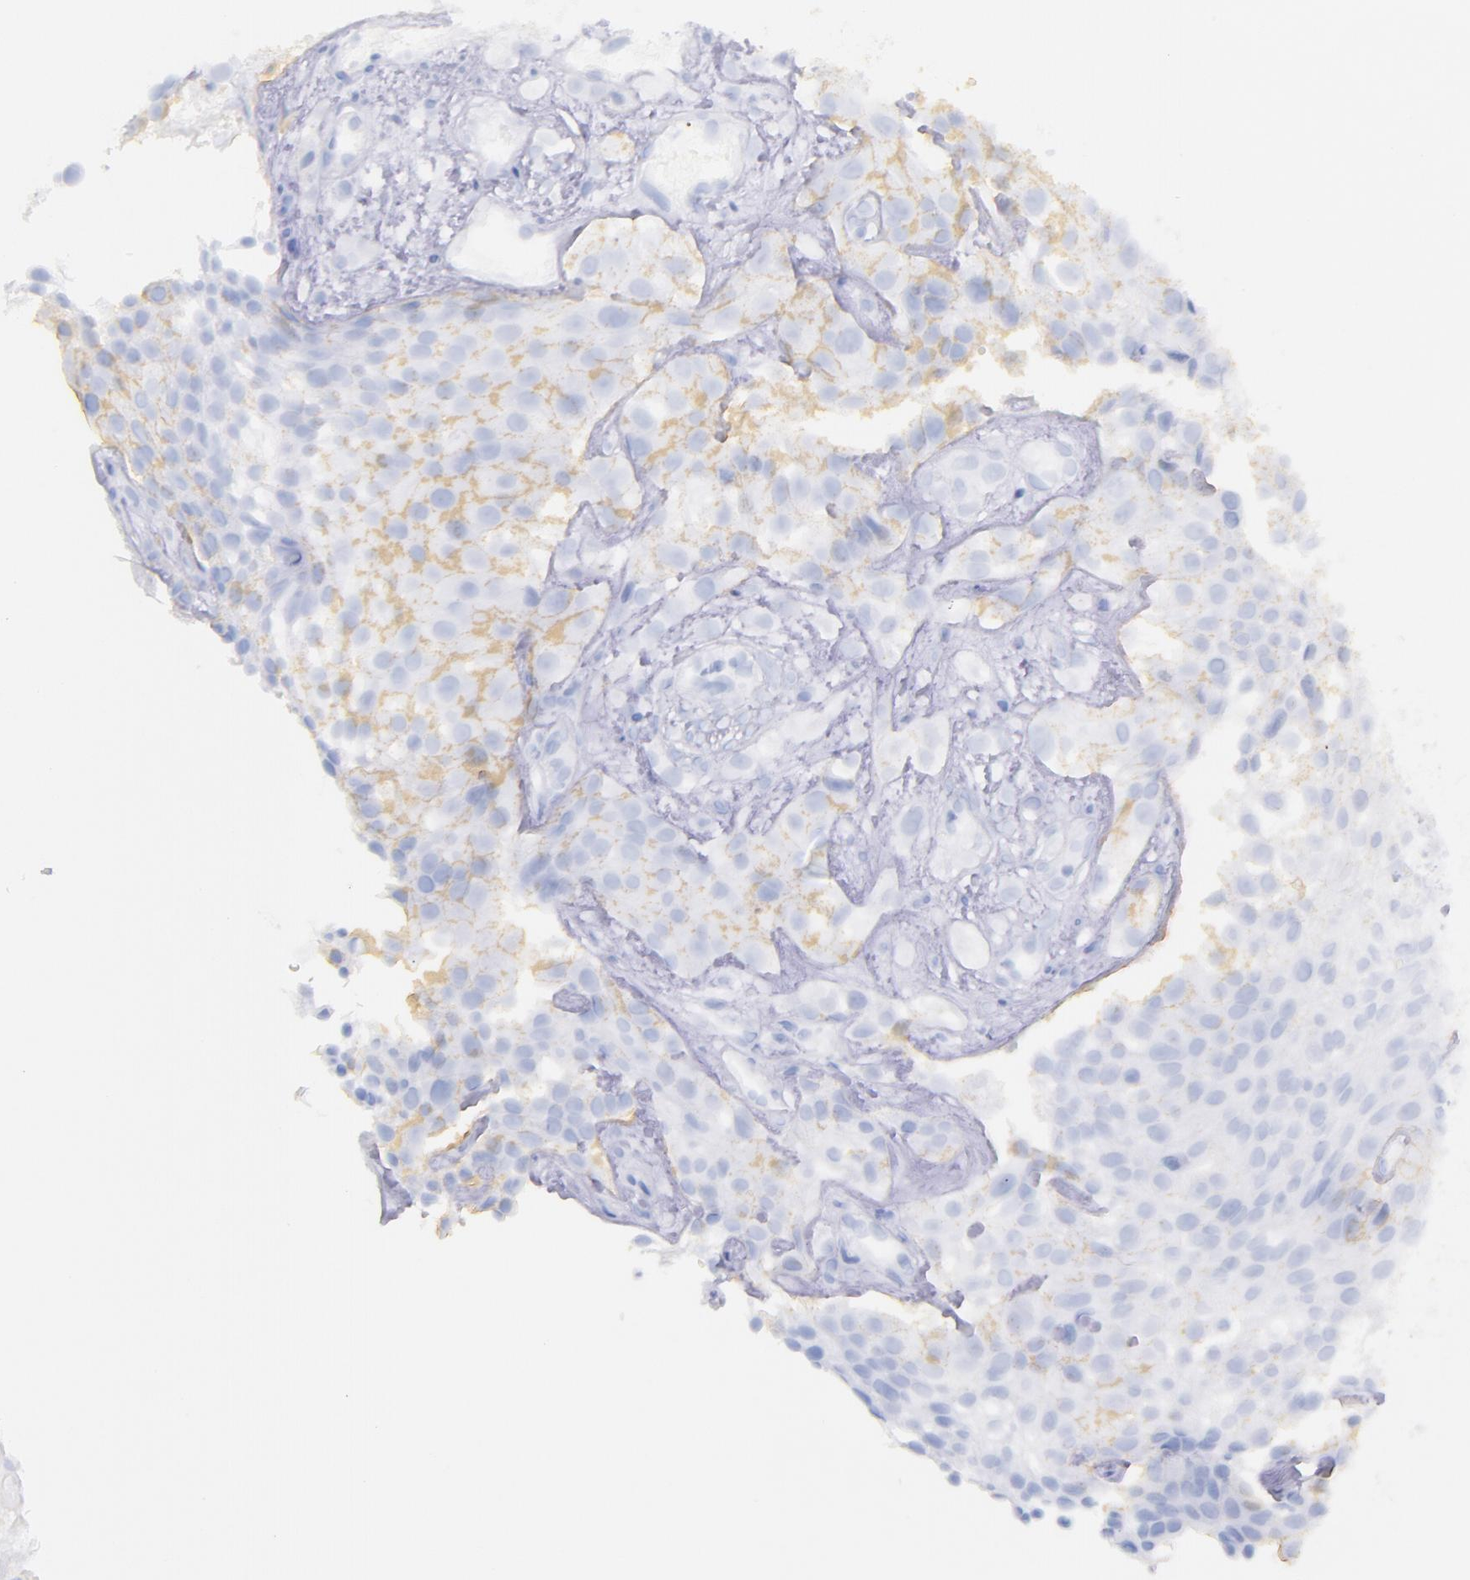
{"staining": {"intensity": "negative", "quantity": "none", "location": "none"}, "tissue": "urothelial cancer", "cell_type": "Tumor cells", "image_type": "cancer", "snomed": [{"axis": "morphology", "description": "Urothelial carcinoma, High grade"}, {"axis": "topography", "description": "Urinary bladder"}], "caption": "Micrograph shows no protein staining in tumor cells of urothelial carcinoma (high-grade) tissue. The staining is performed using DAB (3,3'-diaminobenzidine) brown chromogen with nuclei counter-stained in using hematoxylin.", "gene": "CD44", "patient": {"sex": "male", "age": 56}}